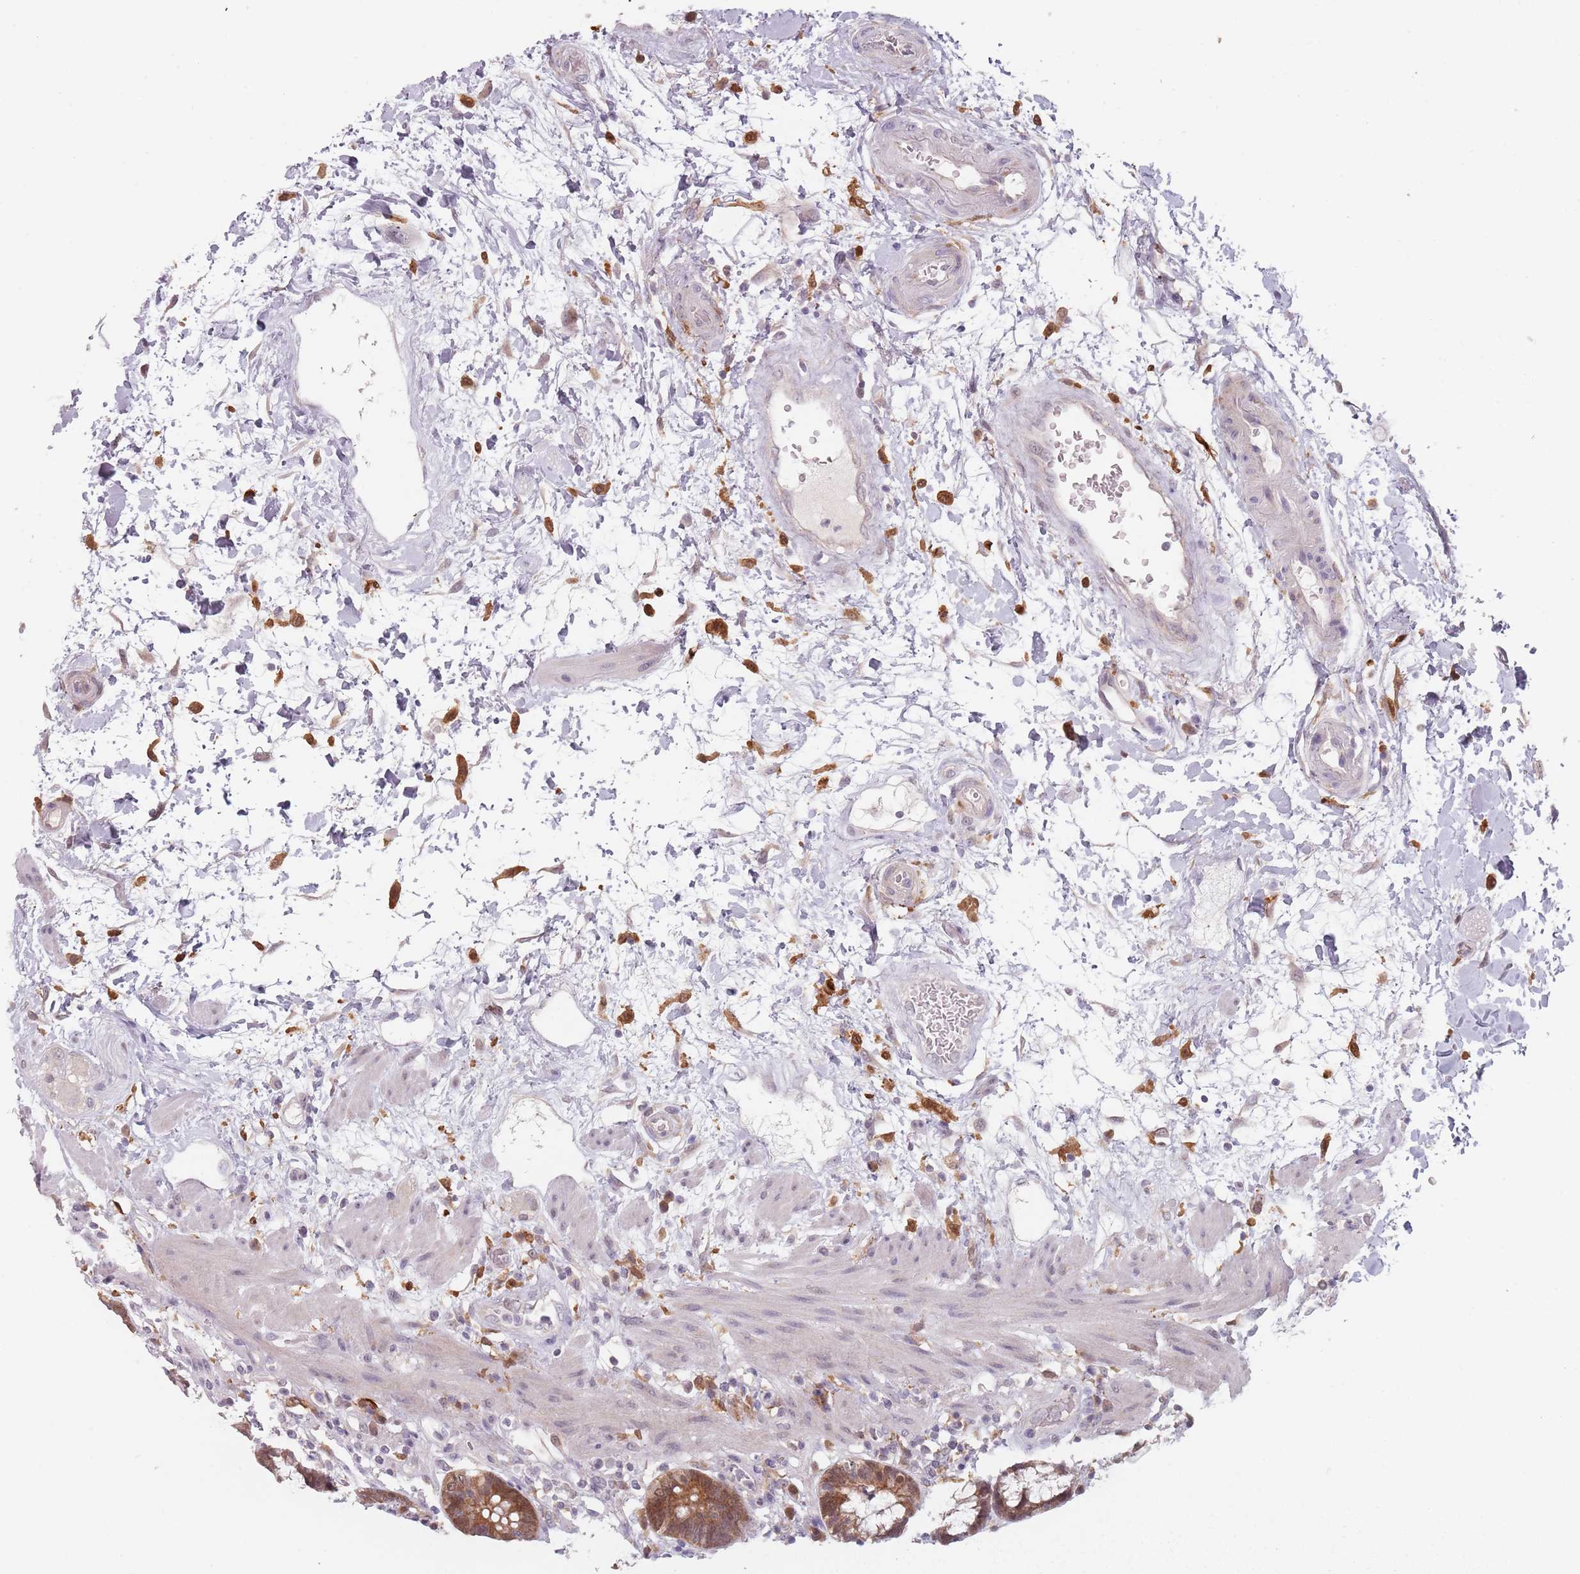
{"staining": {"intensity": "moderate", "quantity": ">75%", "location": "cytoplasmic/membranous,nuclear"}, "tissue": "rectum", "cell_type": "Glandular cells", "image_type": "normal", "snomed": [{"axis": "morphology", "description": "Normal tissue, NOS"}, {"axis": "topography", "description": "Rectum"}], "caption": "IHC histopathology image of benign rectum stained for a protein (brown), which demonstrates medium levels of moderate cytoplasmic/membranous,nuclear positivity in approximately >75% of glandular cells.", "gene": "NAXE", "patient": {"sex": "male", "age": 64}}